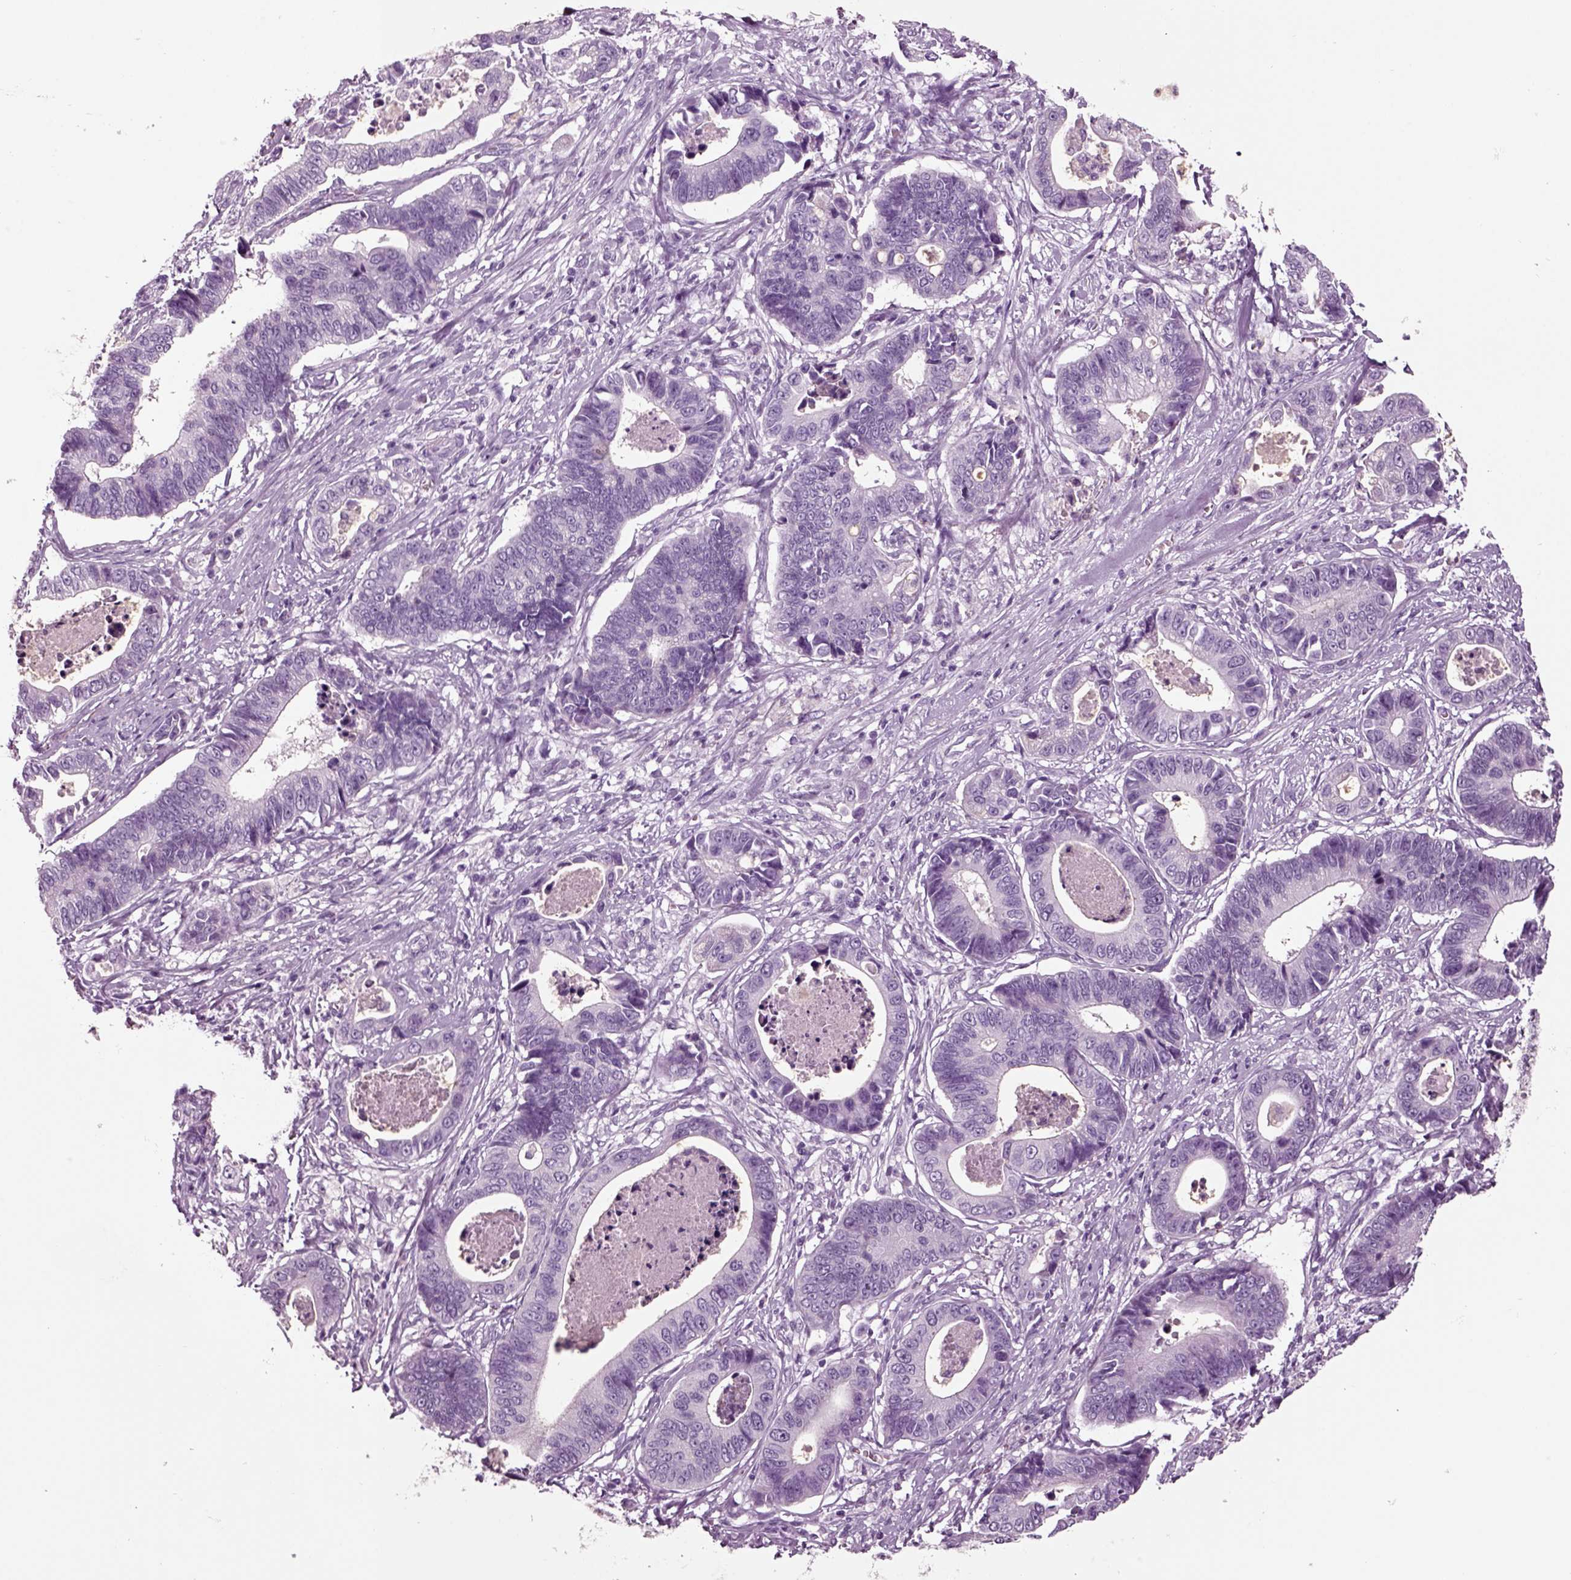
{"staining": {"intensity": "negative", "quantity": "none", "location": "none"}, "tissue": "stomach cancer", "cell_type": "Tumor cells", "image_type": "cancer", "snomed": [{"axis": "morphology", "description": "Adenocarcinoma, NOS"}, {"axis": "topography", "description": "Stomach"}], "caption": "Tumor cells are negative for brown protein staining in stomach adenocarcinoma.", "gene": "CRABP1", "patient": {"sex": "male", "age": 84}}